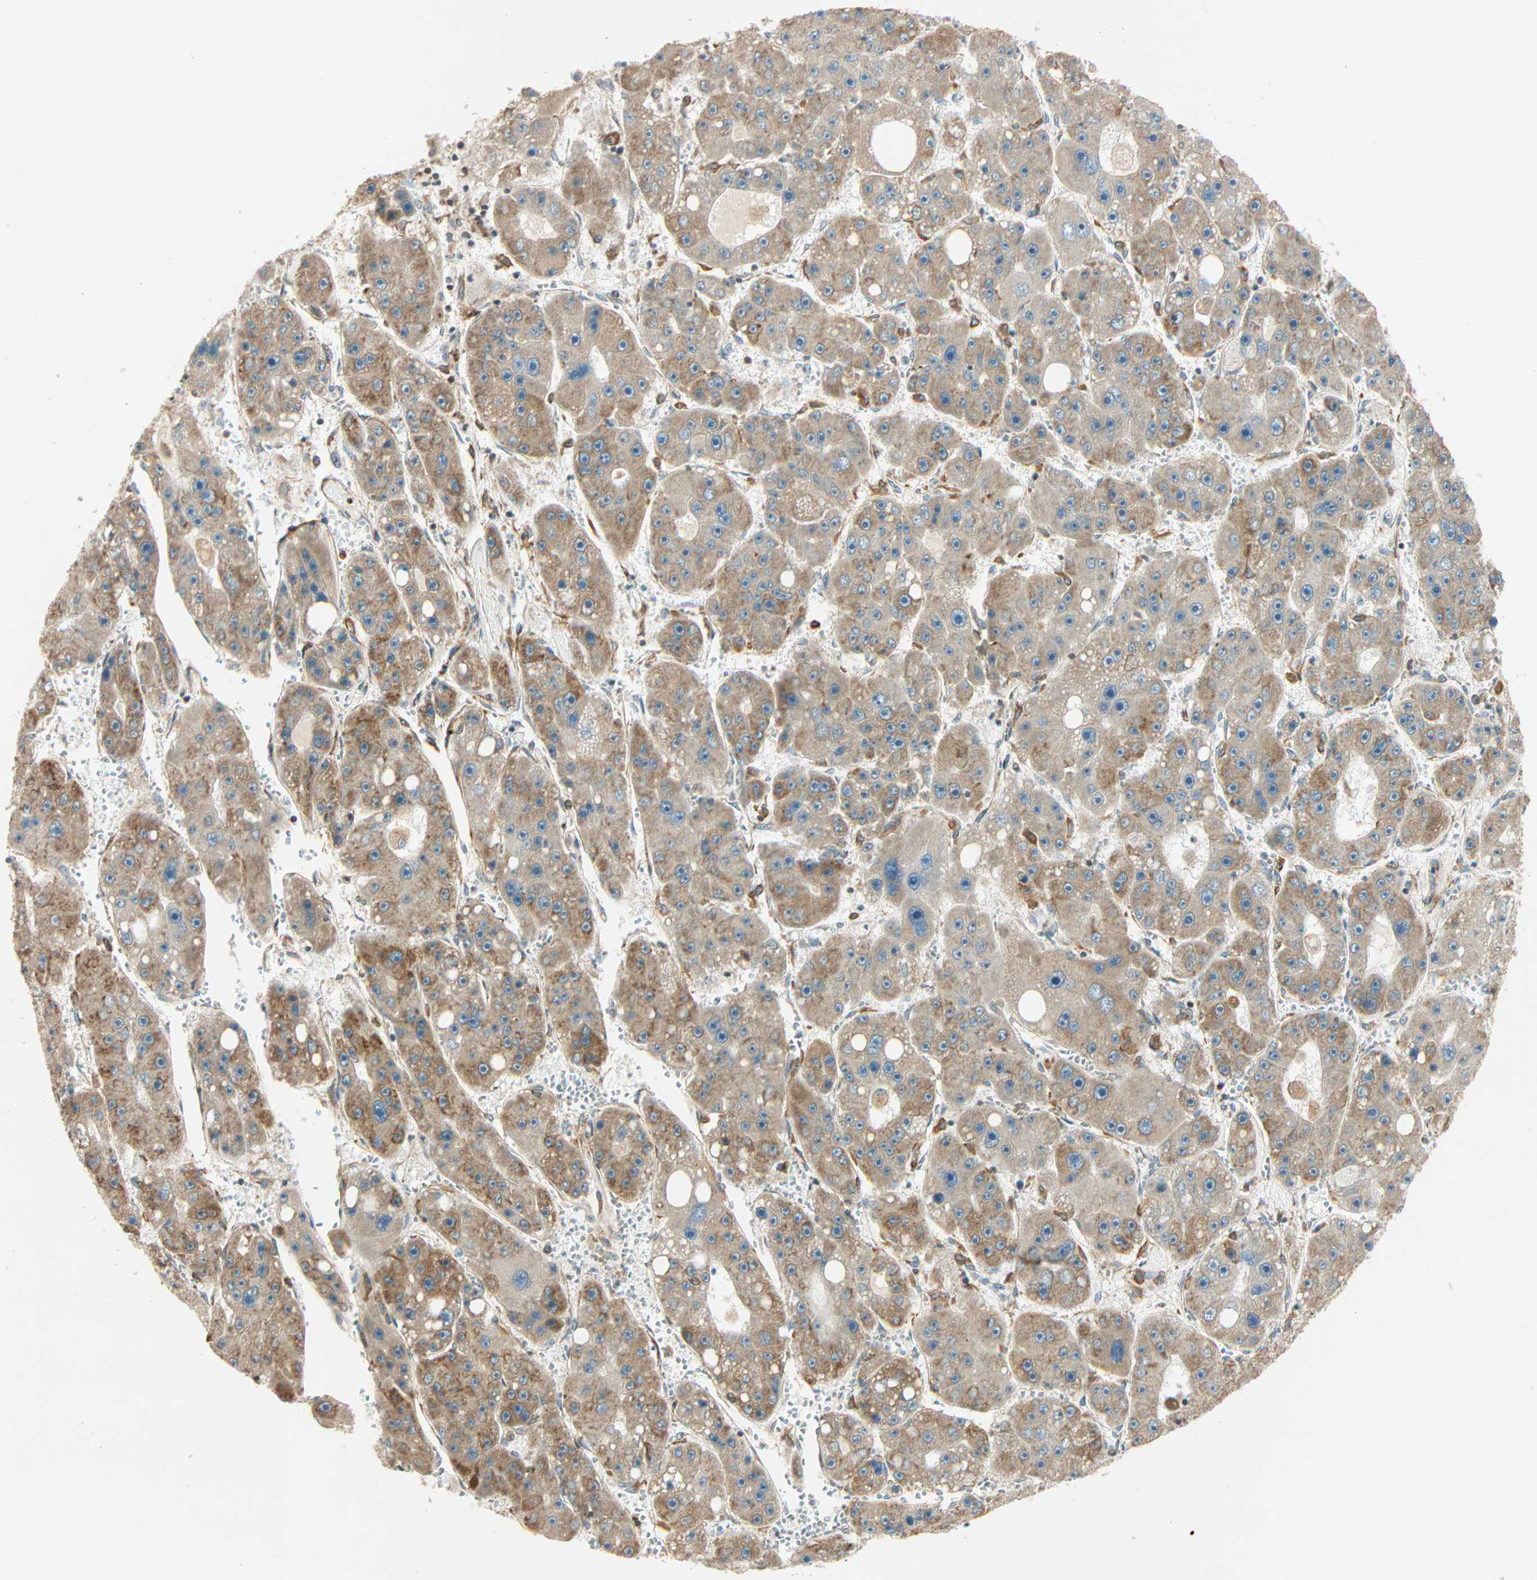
{"staining": {"intensity": "moderate", "quantity": ">75%", "location": "cytoplasmic/membranous"}, "tissue": "liver cancer", "cell_type": "Tumor cells", "image_type": "cancer", "snomed": [{"axis": "morphology", "description": "Carcinoma, Hepatocellular, NOS"}, {"axis": "topography", "description": "Liver"}], "caption": "Liver hepatocellular carcinoma tissue demonstrates moderate cytoplasmic/membranous staining in approximately >75% of tumor cells, visualized by immunohistochemistry. (Stains: DAB (3,3'-diaminobenzidine) in brown, nuclei in blue, Microscopy: brightfield microscopy at high magnification).", "gene": "PNPLA6", "patient": {"sex": "female", "age": 61}}